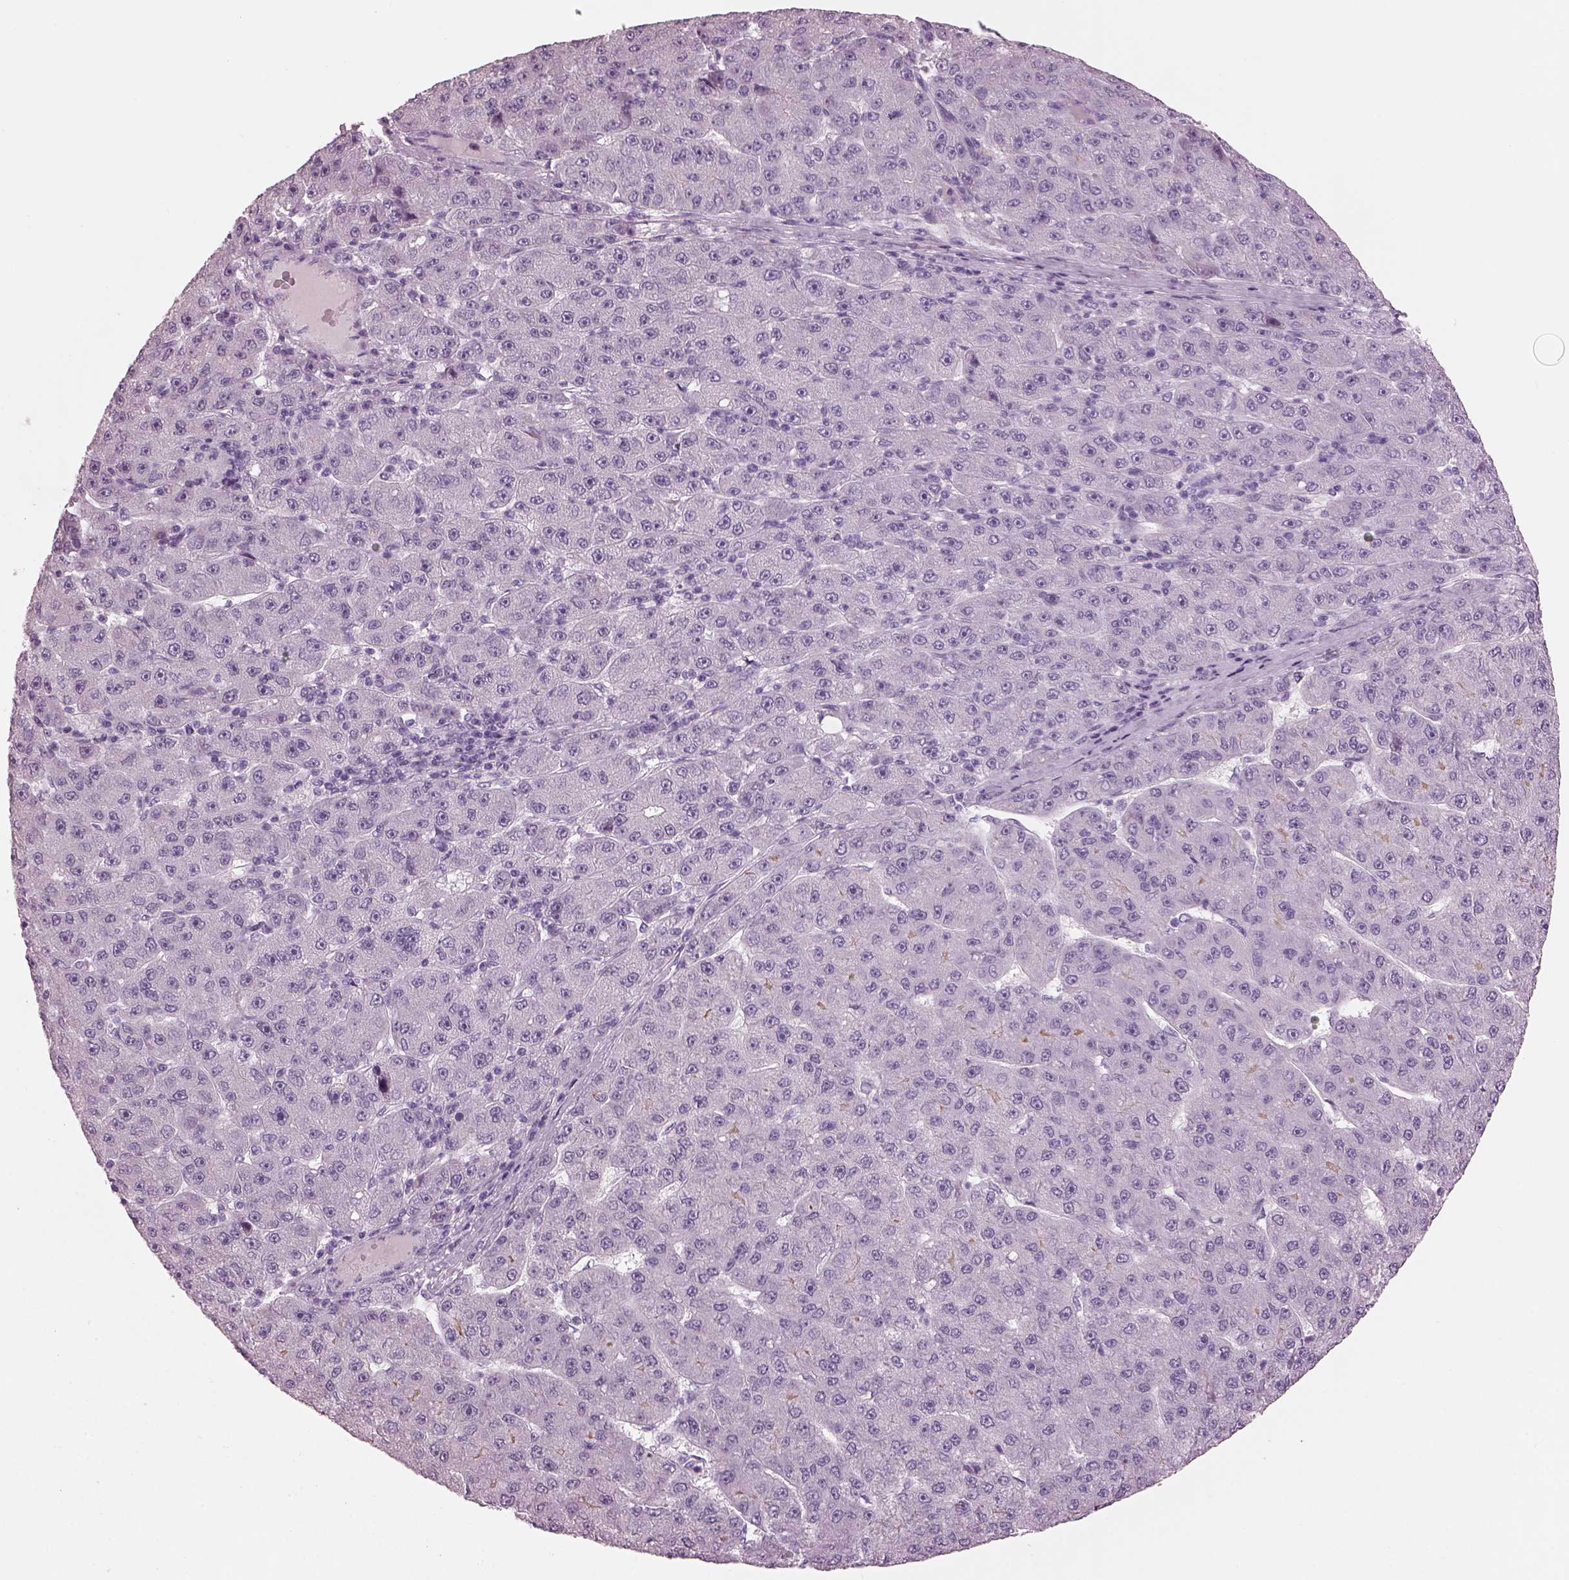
{"staining": {"intensity": "negative", "quantity": "none", "location": "none"}, "tissue": "liver cancer", "cell_type": "Tumor cells", "image_type": "cancer", "snomed": [{"axis": "morphology", "description": "Carcinoma, Hepatocellular, NOS"}, {"axis": "topography", "description": "Liver"}], "caption": "IHC of liver cancer (hepatocellular carcinoma) demonstrates no positivity in tumor cells.", "gene": "HYDIN", "patient": {"sex": "male", "age": 67}}